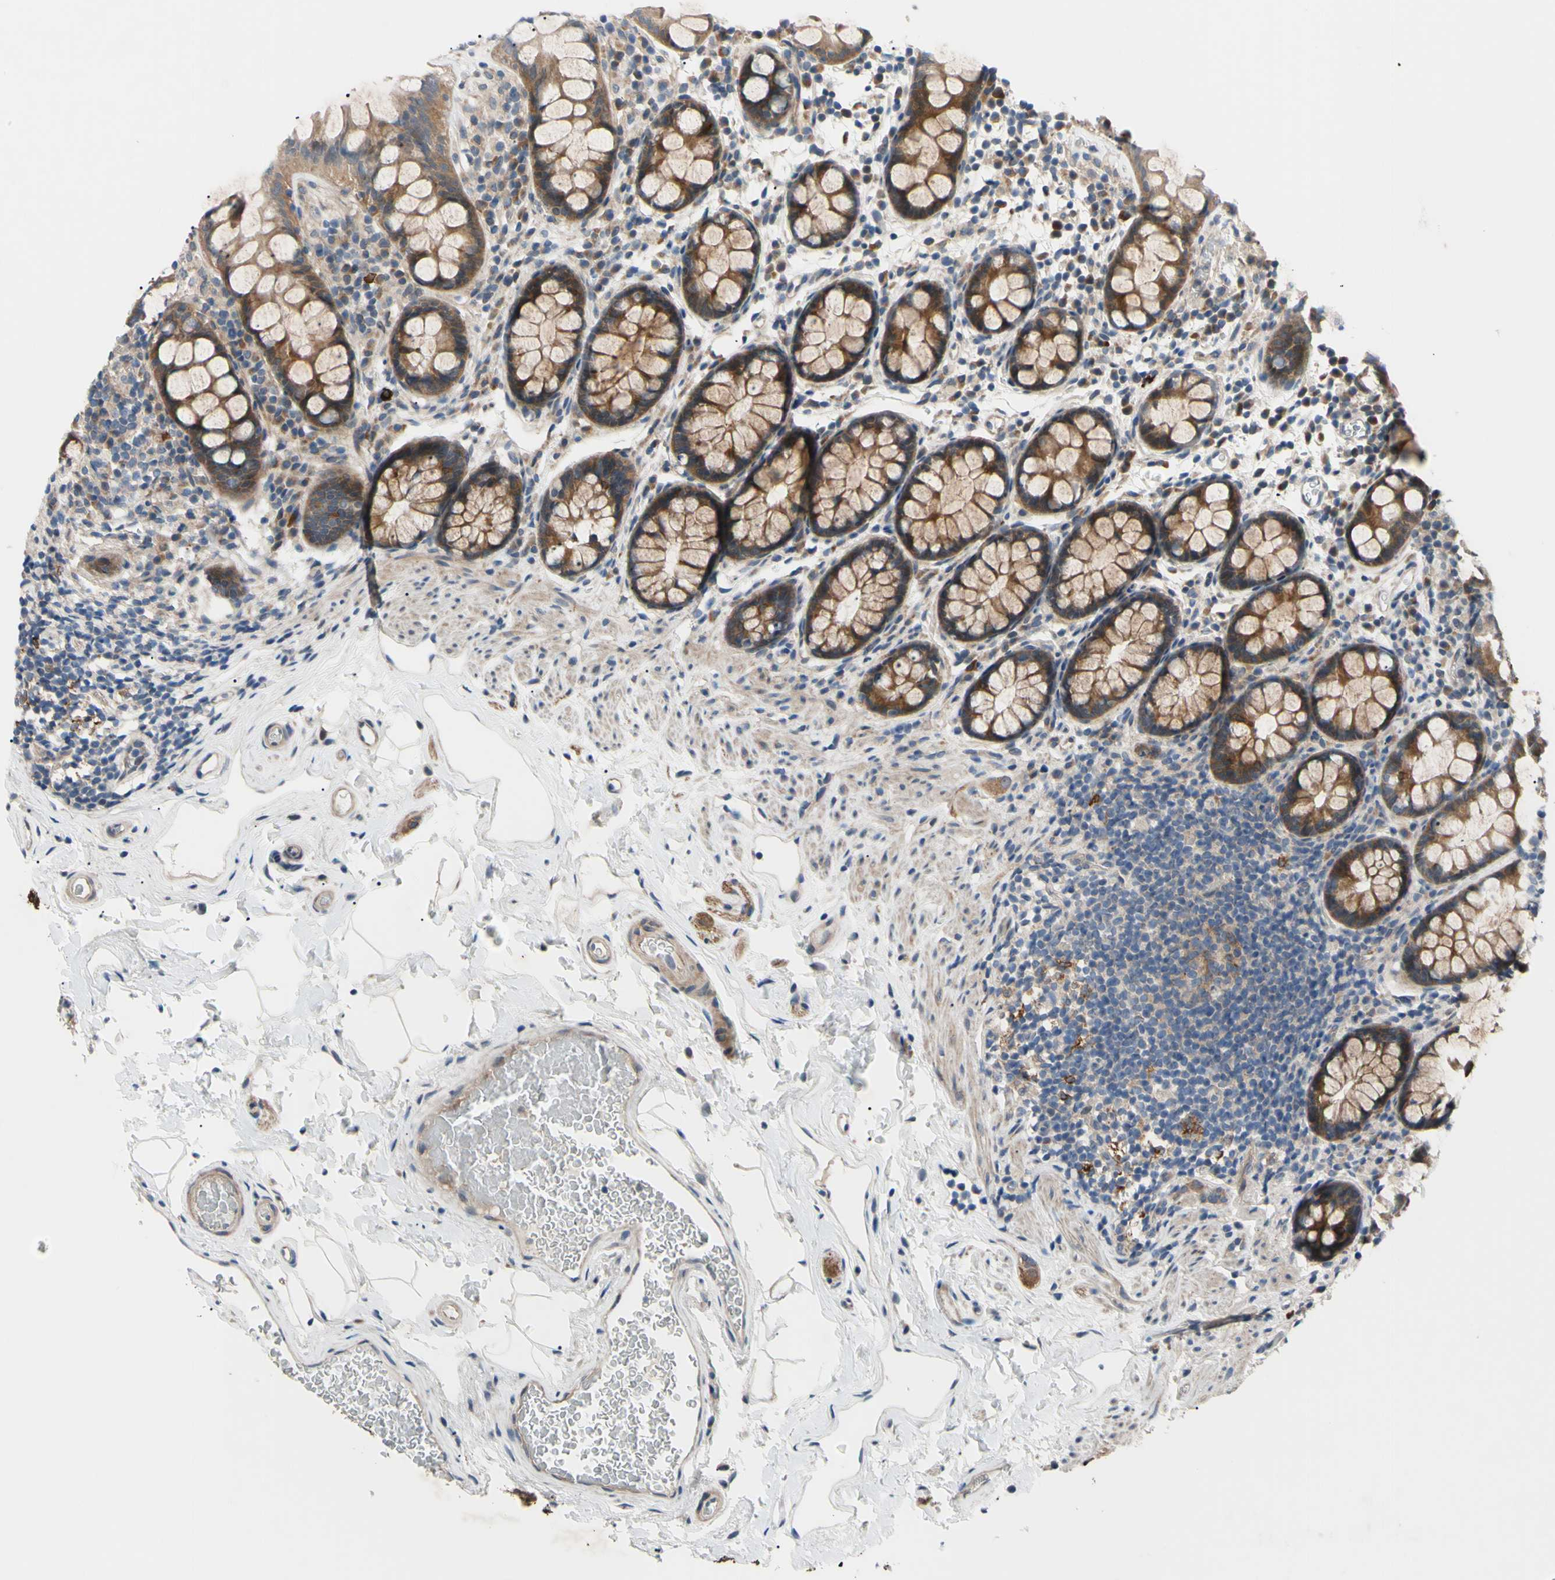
{"staining": {"intensity": "moderate", "quantity": ">75%", "location": "cytoplasmic/membranous"}, "tissue": "colon", "cell_type": "Endothelial cells", "image_type": "normal", "snomed": [{"axis": "morphology", "description": "Normal tissue, NOS"}, {"axis": "topography", "description": "Colon"}], "caption": "This photomicrograph exhibits immunohistochemistry (IHC) staining of normal human colon, with medium moderate cytoplasmic/membranous positivity in about >75% of endothelial cells.", "gene": "SVIL", "patient": {"sex": "female", "age": 80}}